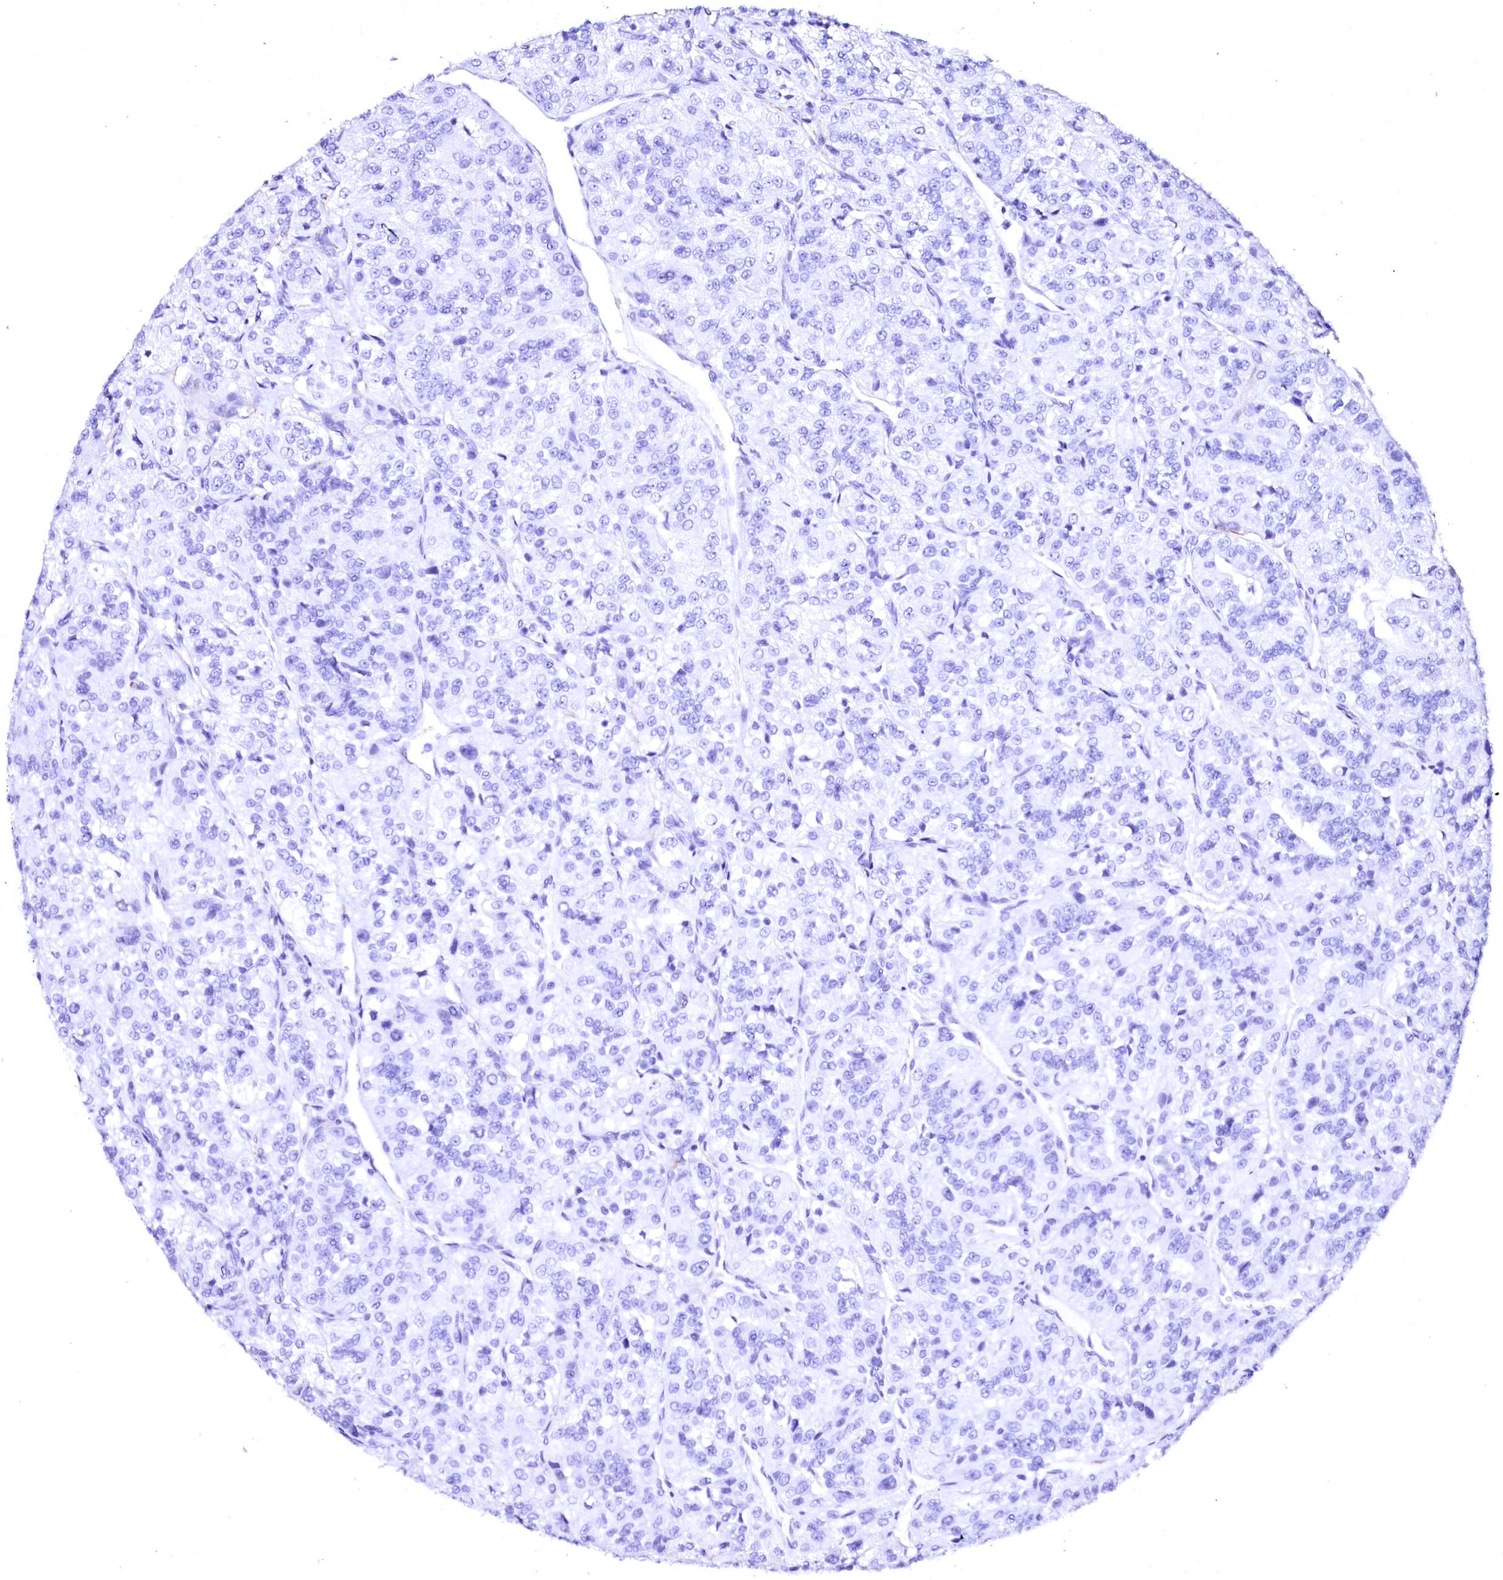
{"staining": {"intensity": "negative", "quantity": "none", "location": "none"}, "tissue": "renal cancer", "cell_type": "Tumor cells", "image_type": "cancer", "snomed": [{"axis": "morphology", "description": "Adenocarcinoma, NOS"}, {"axis": "topography", "description": "Kidney"}], "caption": "This photomicrograph is of adenocarcinoma (renal) stained with immunohistochemistry to label a protein in brown with the nuclei are counter-stained blue. There is no staining in tumor cells. Brightfield microscopy of immunohistochemistry stained with DAB (brown) and hematoxylin (blue), captured at high magnification.", "gene": "SFR1", "patient": {"sex": "female", "age": 63}}